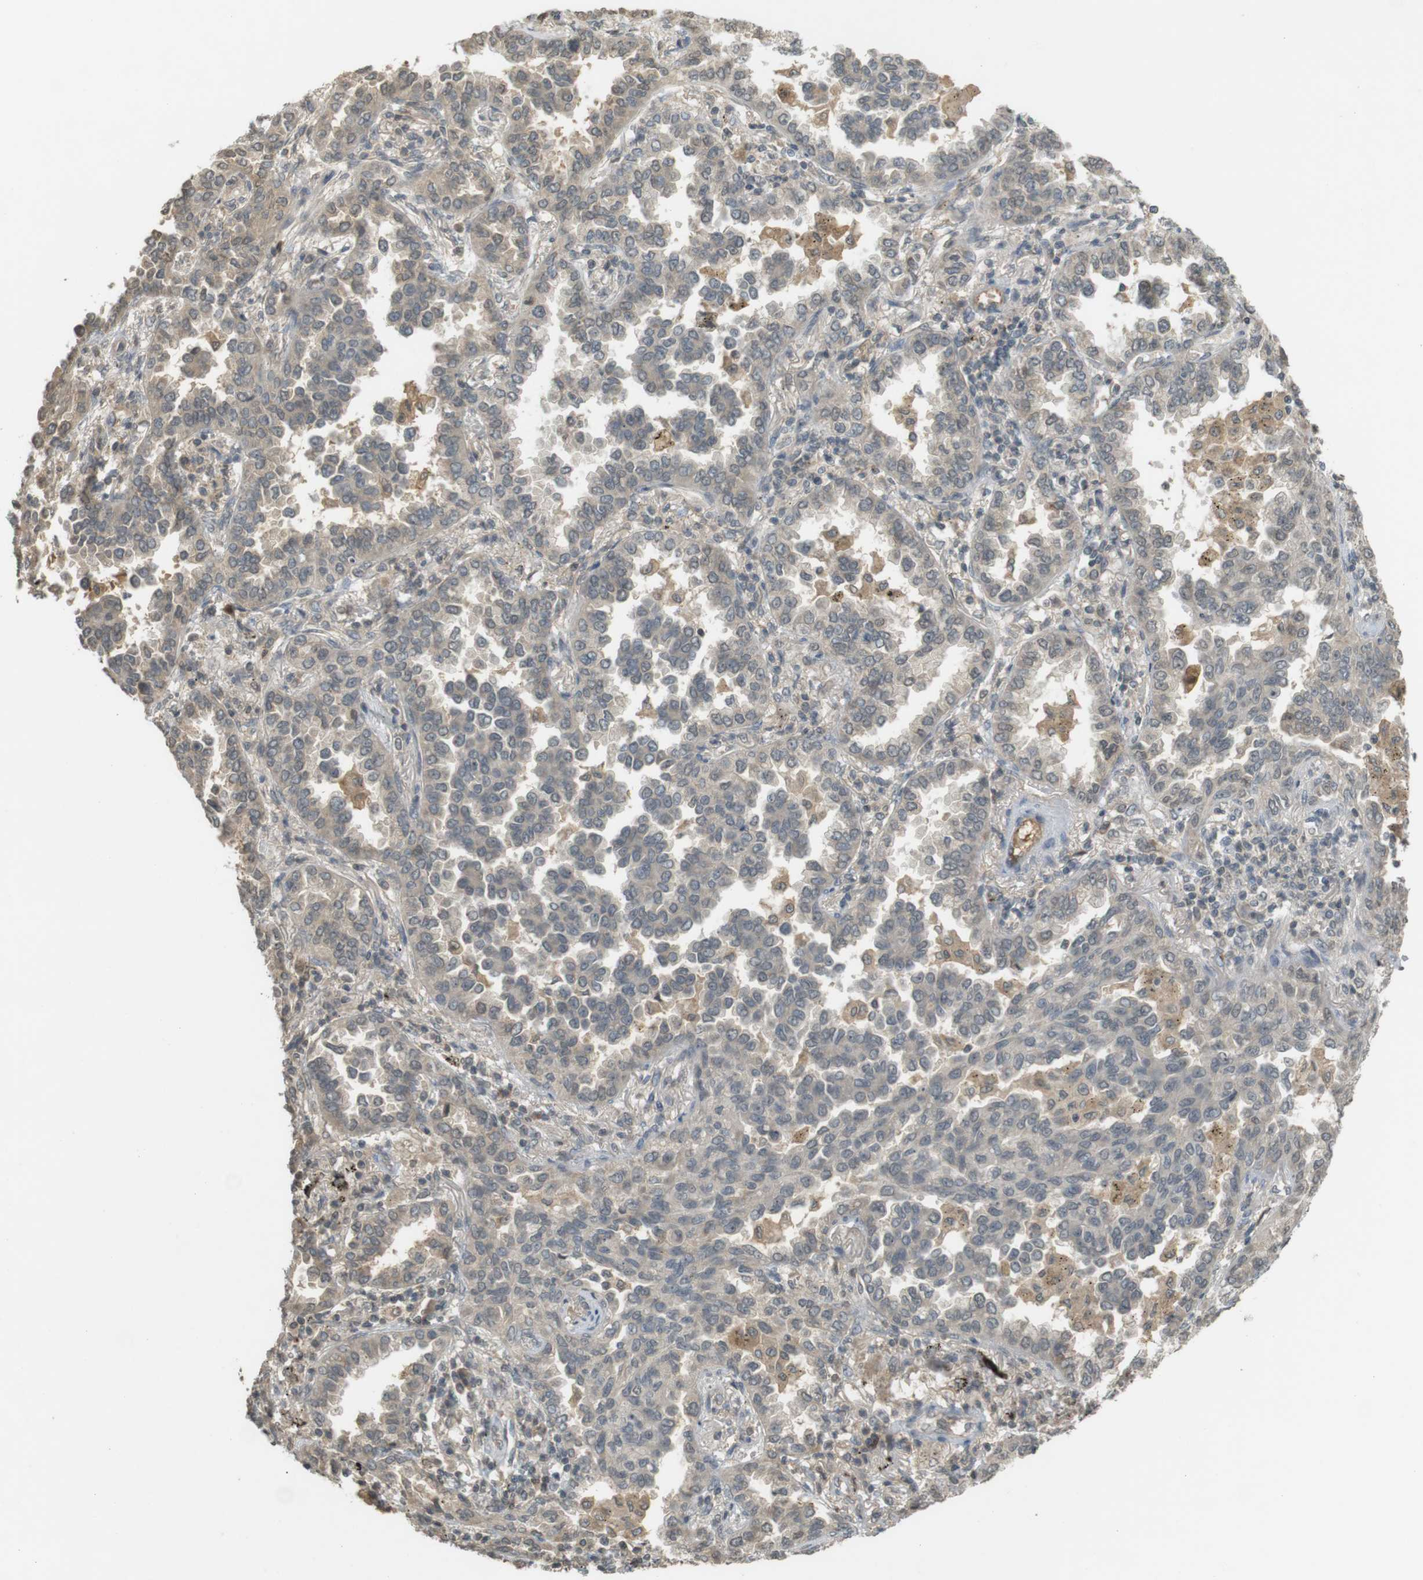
{"staining": {"intensity": "negative", "quantity": "none", "location": "none"}, "tissue": "lung cancer", "cell_type": "Tumor cells", "image_type": "cancer", "snomed": [{"axis": "morphology", "description": "Normal tissue, NOS"}, {"axis": "morphology", "description": "Adenocarcinoma, NOS"}, {"axis": "topography", "description": "Lung"}], "caption": "A micrograph of lung cancer (adenocarcinoma) stained for a protein shows no brown staining in tumor cells.", "gene": "SRR", "patient": {"sex": "male", "age": 59}}